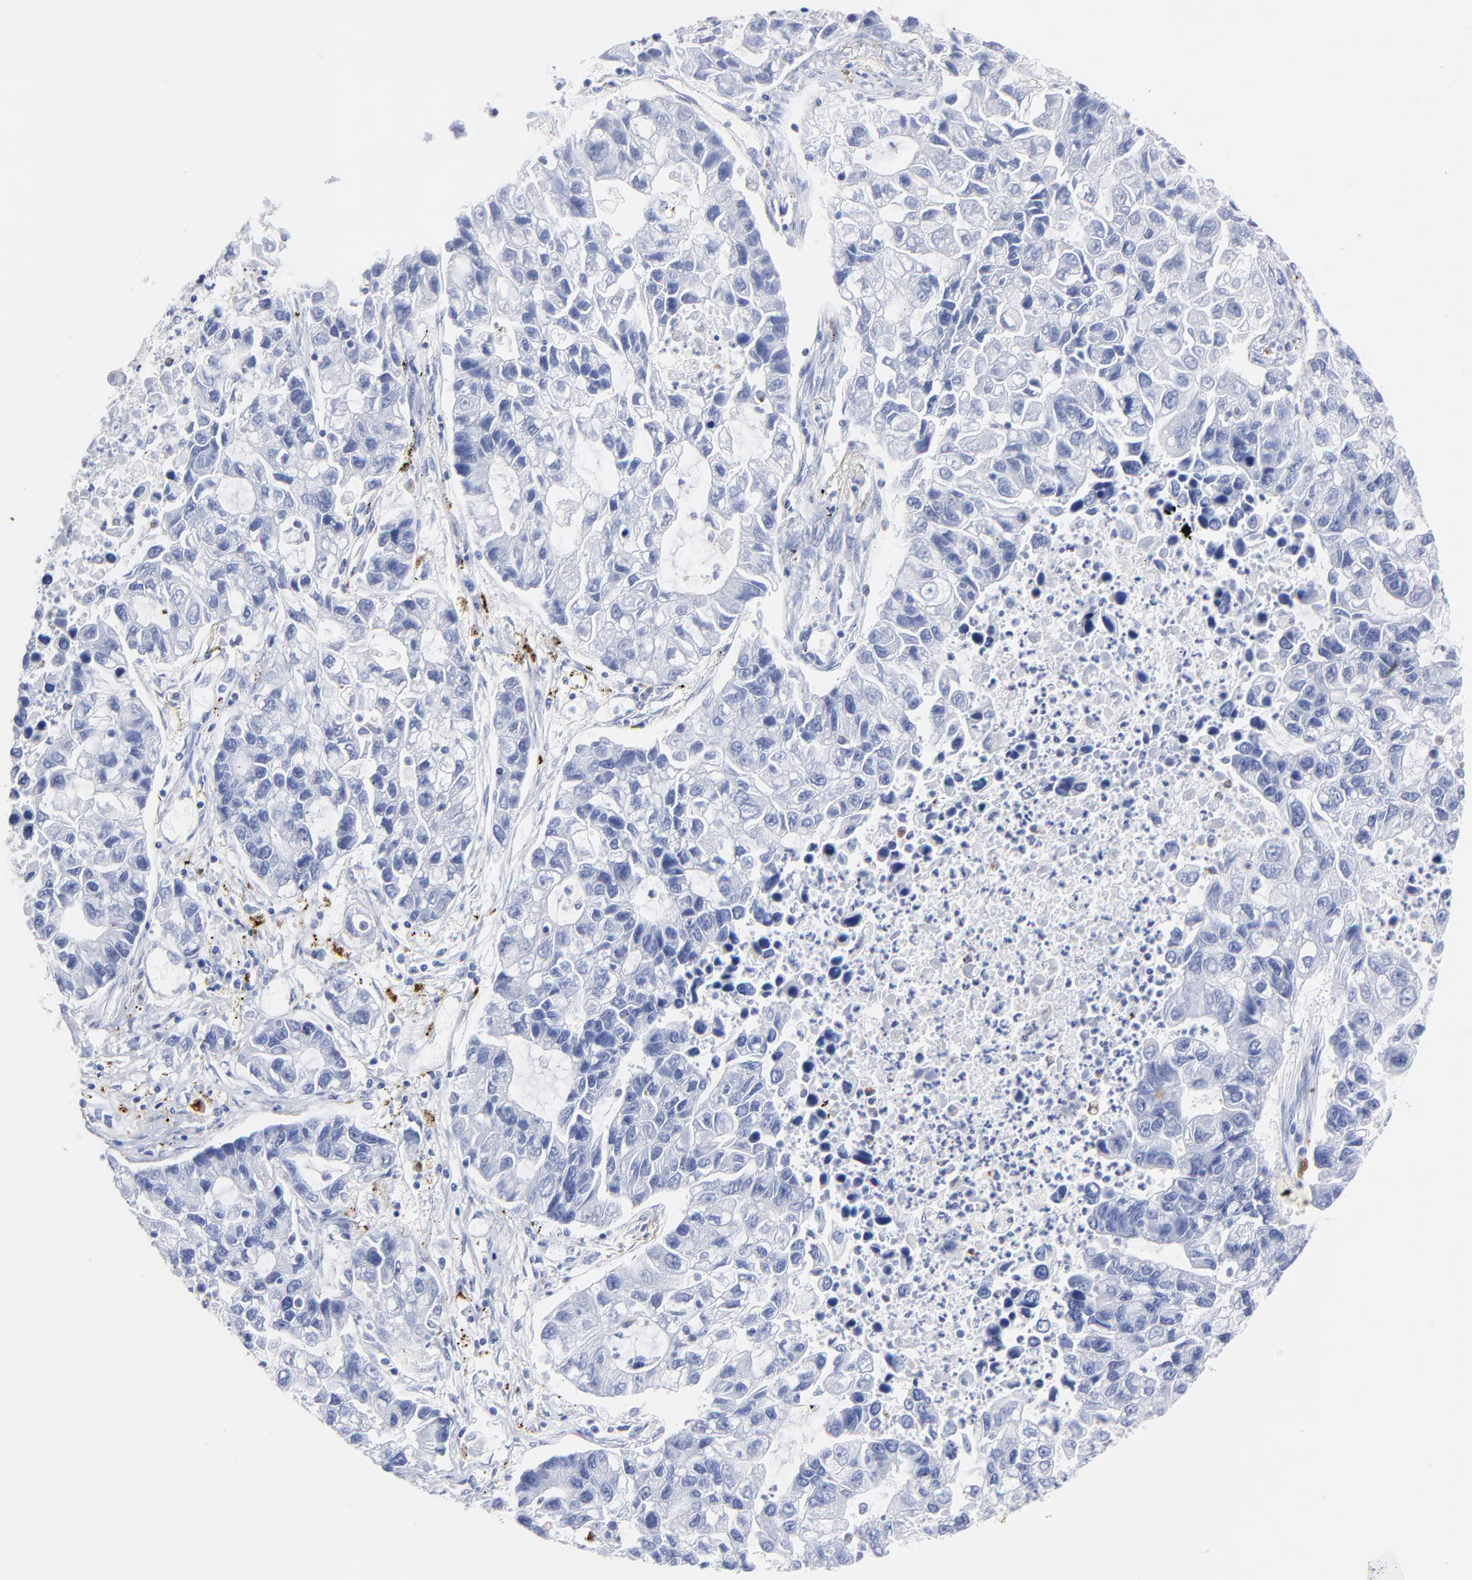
{"staining": {"intensity": "negative", "quantity": "none", "location": "none"}, "tissue": "lung cancer", "cell_type": "Tumor cells", "image_type": "cancer", "snomed": [{"axis": "morphology", "description": "Adenocarcinoma, NOS"}, {"axis": "topography", "description": "Lung"}], "caption": "High magnification brightfield microscopy of lung cancer (adenocarcinoma) stained with DAB (3,3'-diaminobenzidine) (brown) and counterstained with hematoxylin (blue): tumor cells show no significant positivity.", "gene": "CPVL", "patient": {"sex": "female", "age": 51}}